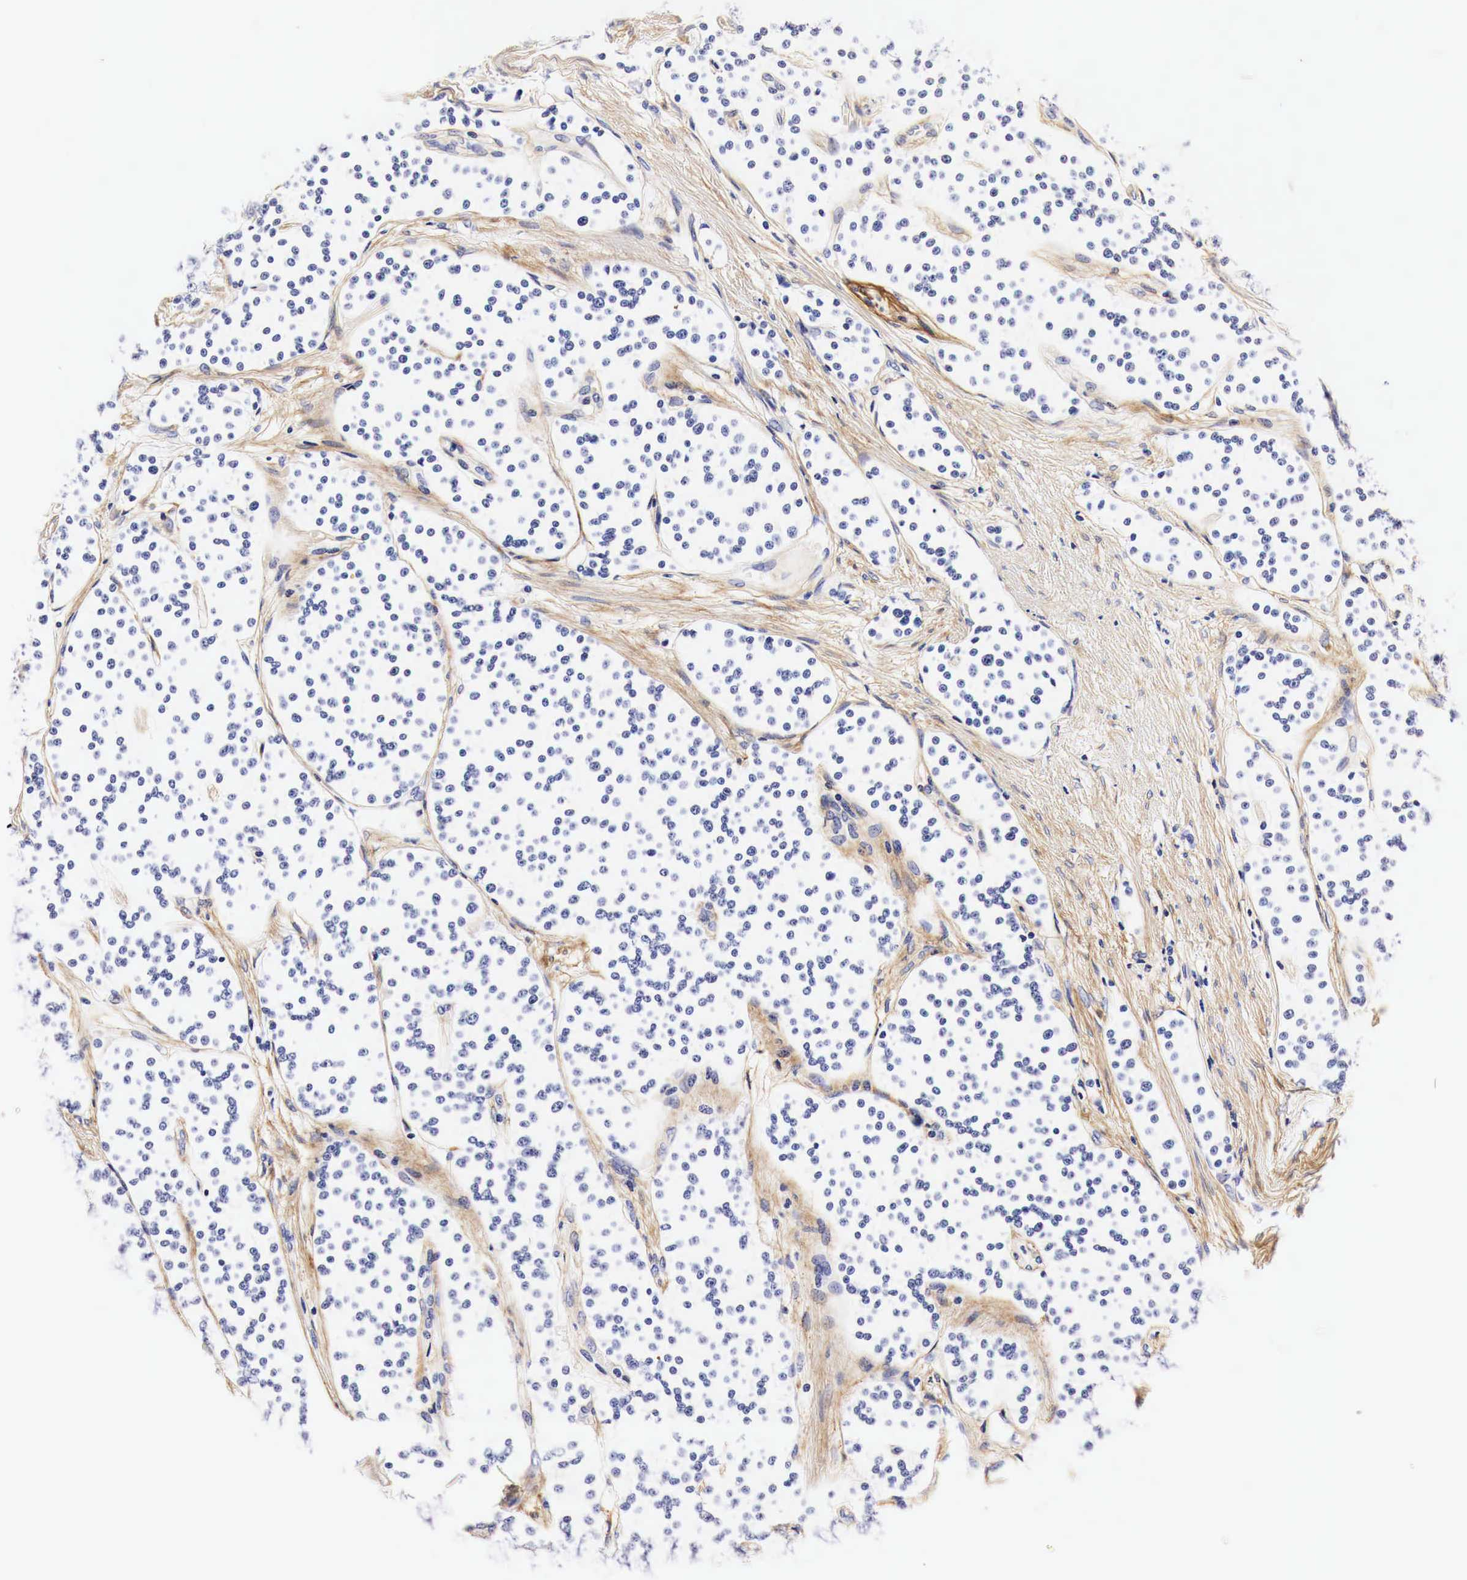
{"staining": {"intensity": "negative", "quantity": "none", "location": "none"}, "tissue": "carcinoid", "cell_type": "Tumor cells", "image_type": "cancer", "snomed": [{"axis": "morphology", "description": "Carcinoid, malignant, NOS"}, {"axis": "topography", "description": "Stomach"}], "caption": "Carcinoid was stained to show a protein in brown. There is no significant expression in tumor cells.", "gene": "EGFR", "patient": {"sex": "female", "age": 76}}